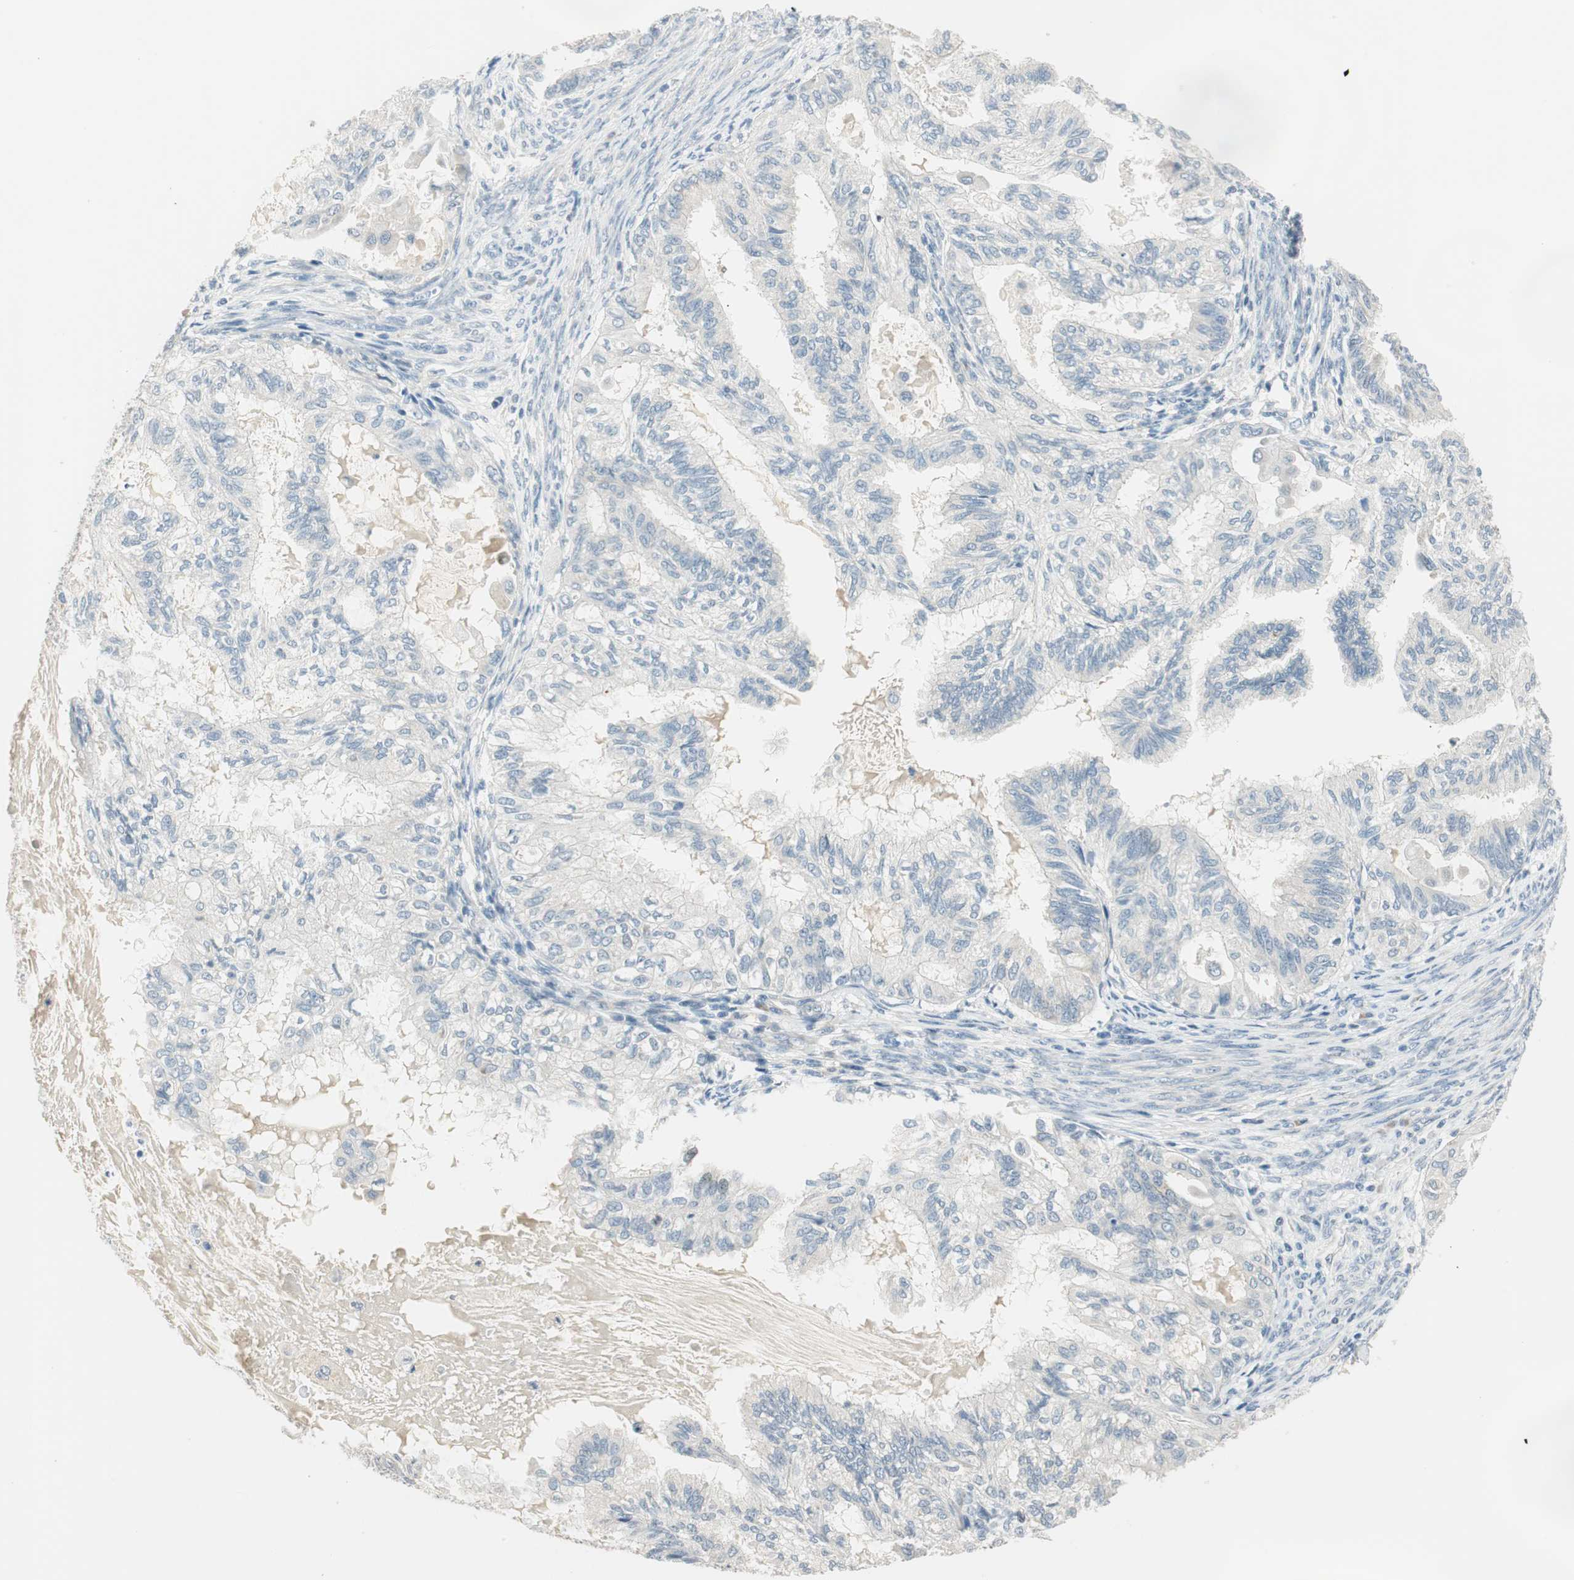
{"staining": {"intensity": "negative", "quantity": "none", "location": "none"}, "tissue": "cervical cancer", "cell_type": "Tumor cells", "image_type": "cancer", "snomed": [{"axis": "morphology", "description": "Normal tissue, NOS"}, {"axis": "morphology", "description": "Adenocarcinoma, NOS"}, {"axis": "topography", "description": "Cervix"}, {"axis": "topography", "description": "Endometrium"}], "caption": "There is no significant positivity in tumor cells of cervical cancer (adenocarcinoma).", "gene": "PCDHB15", "patient": {"sex": "female", "age": 86}}